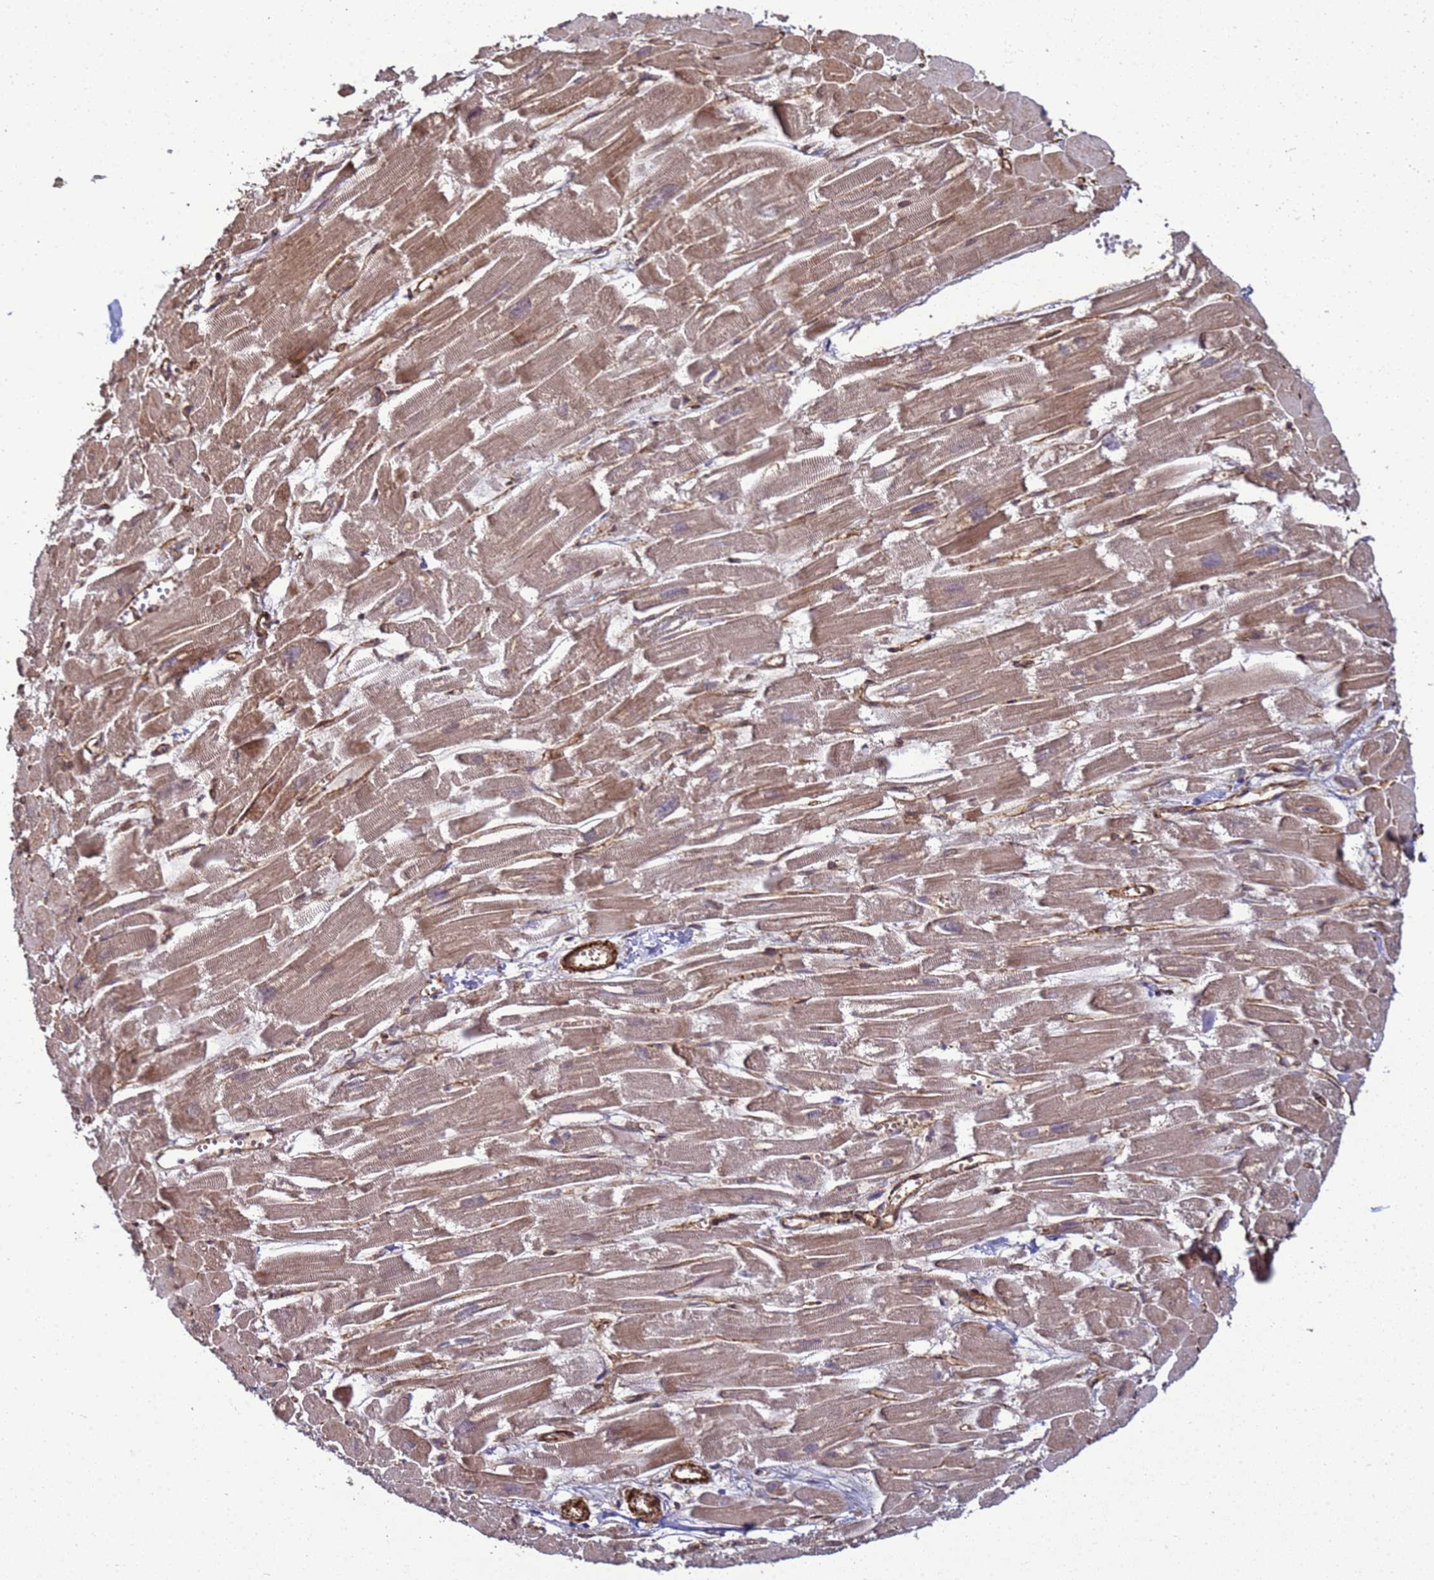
{"staining": {"intensity": "moderate", "quantity": ">75%", "location": "cytoplasmic/membranous"}, "tissue": "heart muscle", "cell_type": "Cardiomyocytes", "image_type": "normal", "snomed": [{"axis": "morphology", "description": "Normal tissue, NOS"}, {"axis": "topography", "description": "Heart"}], "caption": "Immunohistochemical staining of normal heart muscle exhibits medium levels of moderate cytoplasmic/membranous positivity in approximately >75% of cardiomyocytes.", "gene": "CNOT1", "patient": {"sex": "male", "age": 54}}